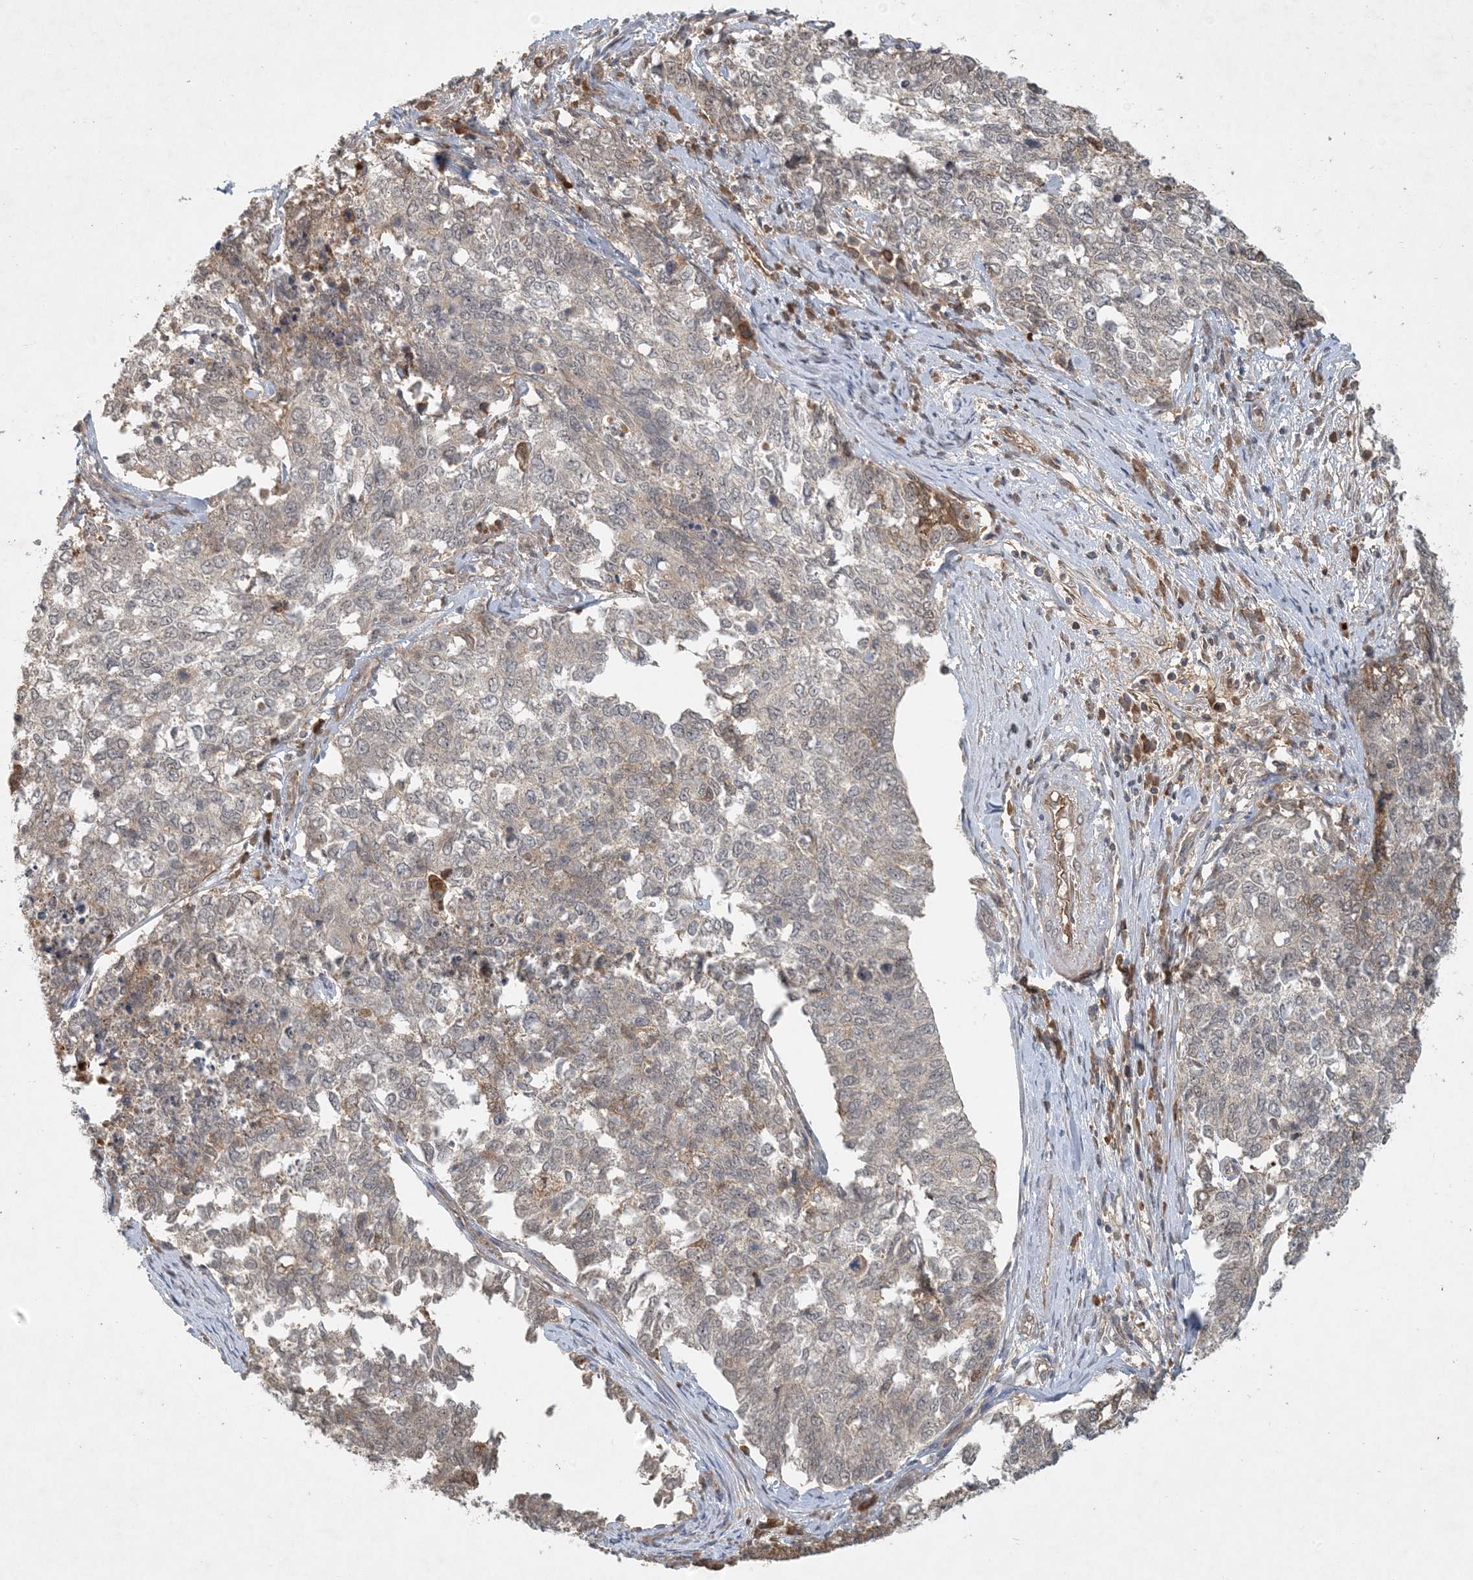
{"staining": {"intensity": "moderate", "quantity": "<25%", "location": "cytoplasmic/membranous"}, "tissue": "cervical cancer", "cell_type": "Tumor cells", "image_type": "cancer", "snomed": [{"axis": "morphology", "description": "Squamous cell carcinoma, NOS"}, {"axis": "topography", "description": "Cervix"}], "caption": "Human cervical cancer (squamous cell carcinoma) stained for a protein (brown) reveals moderate cytoplasmic/membranous positive positivity in approximately <25% of tumor cells.", "gene": "ZCCHC4", "patient": {"sex": "female", "age": 63}}